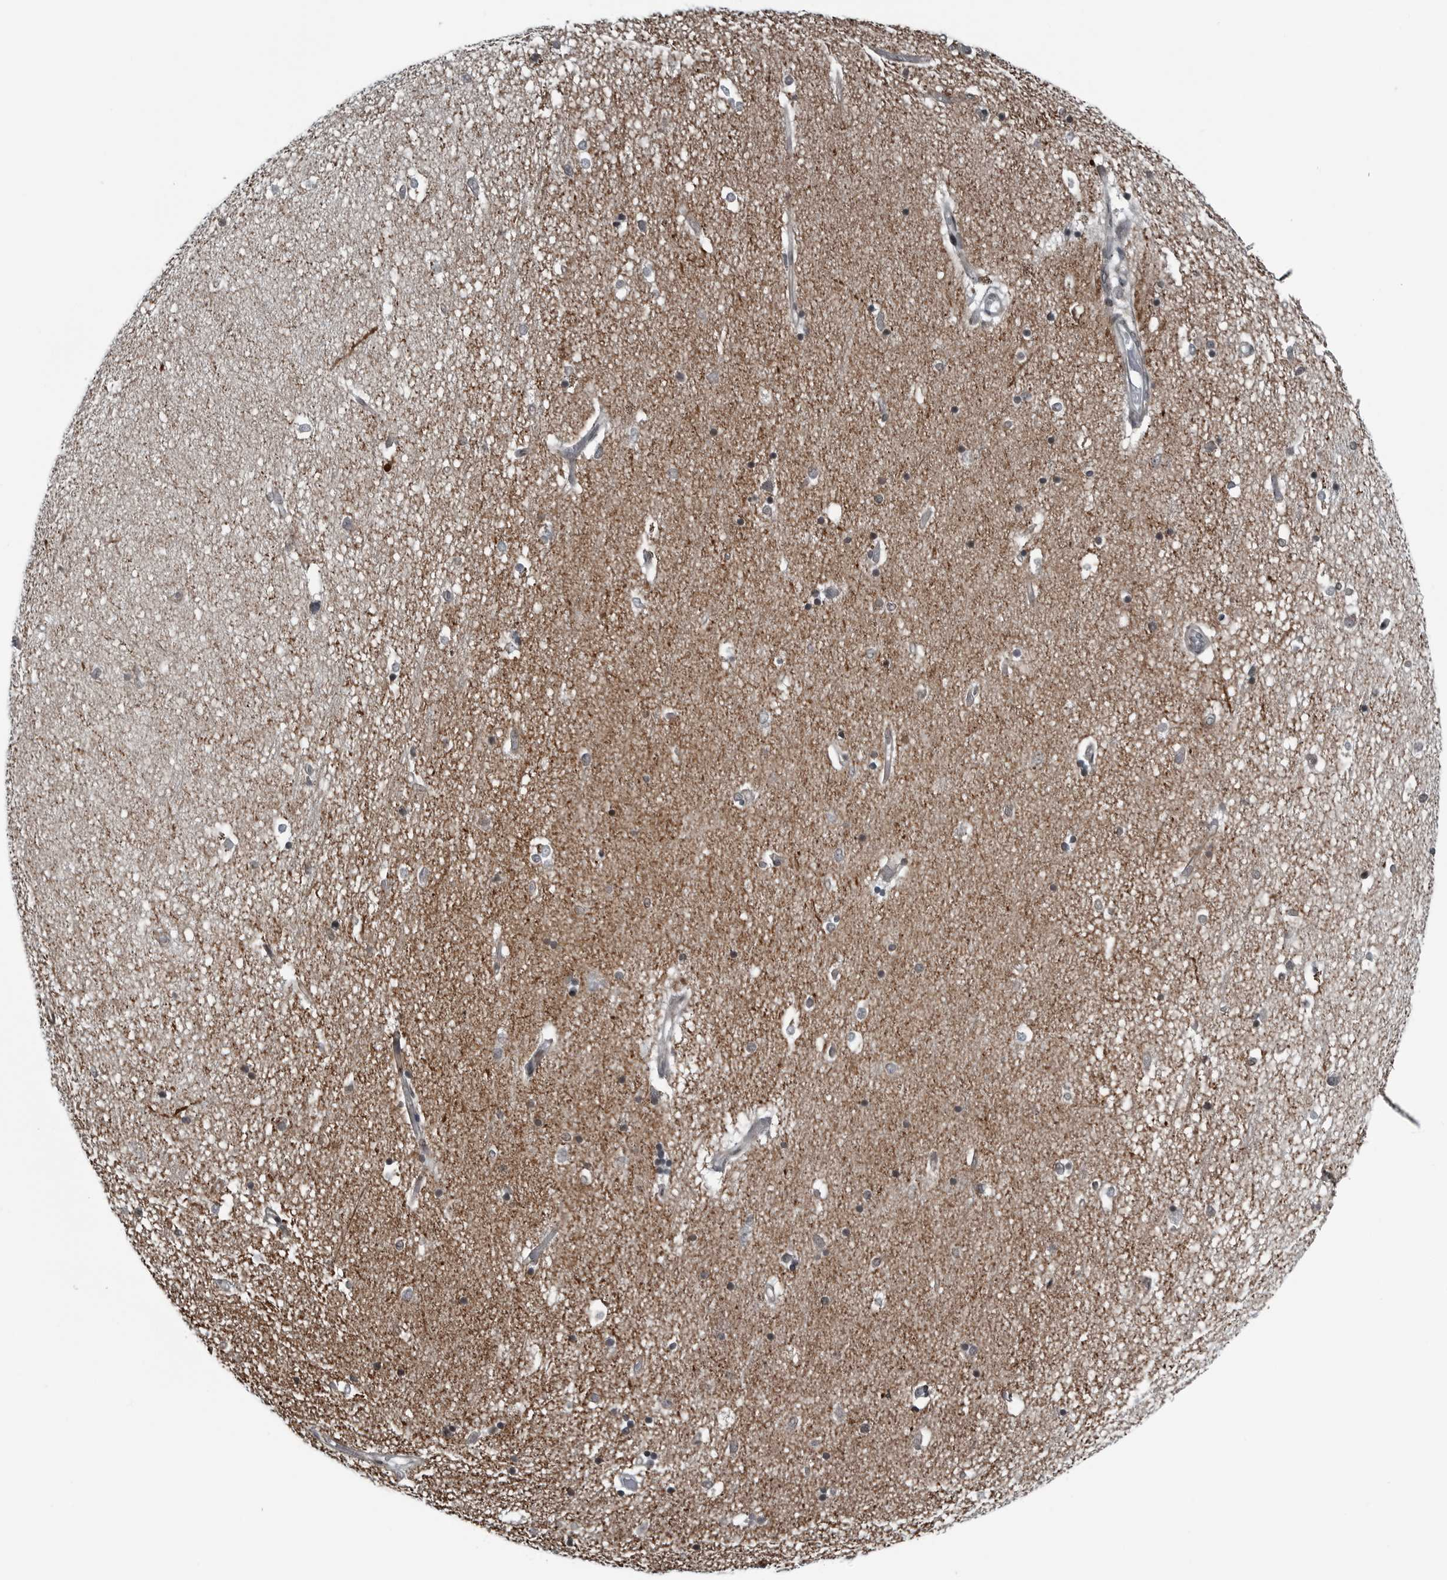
{"staining": {"intensity": "negative", "quantity": "none", "location": "none"}, "tissue": "hippocampus", "cell_type": "Glial cells", "image_type": "normal", "snomed": [{"axis": "morphology", "description": "Normal tissue, NOS"}, {"axis": "topography", "description": "Hippocampus"}], "caption": "Immunohistochemical staining of benign hippocampus shows no significant staining in glial cells. (Brightfield microscopy of DAB (3,3'-diaminobenzidine) IHC at high magnification).", "gene": "GAK", "patient": {"sex": "male", "age": 45}}